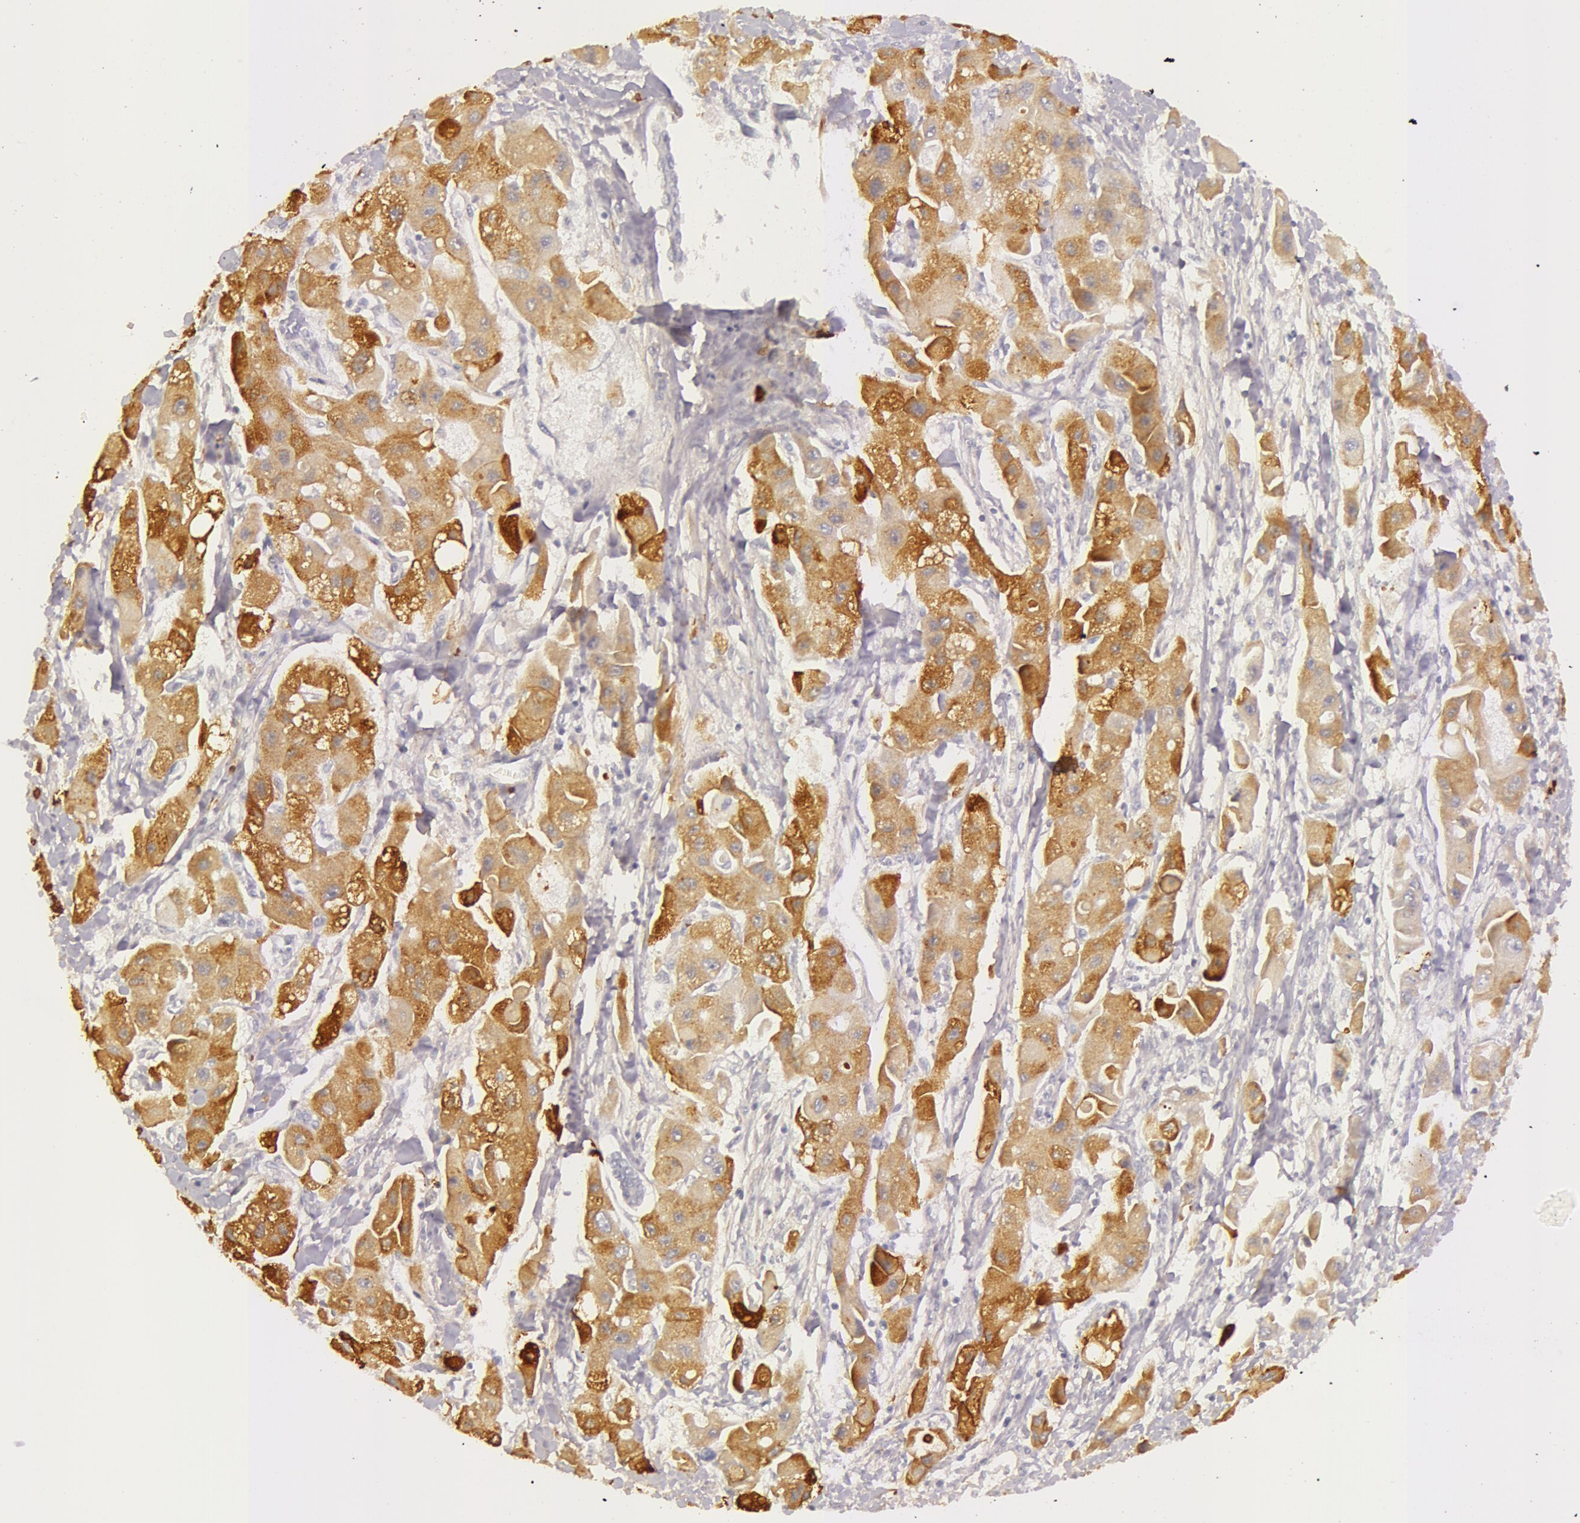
{"staining": {"intensity": "moderate", "quantity": "25%-75%", "location": "cytoplasmic/membranous"}, "tissue": "liver cancer", "cell_type": "Tumor cells", "image_type": "cancer", "snomed": [{"axis": "morphology", "description": "Carcinoma, Hepatocellular, NOS"}, {"axis": "topography", "description": "Liver"}], "caption": "High-magnification brightfield microscopy of liver hepatocellular carcinoma stained with DAB (3,3'-diaminobenzidine) (brown) and counterstained with hematoxylin (blue). tumor cells exhibit moderate cytoplasmic/membranous expression is present in about25%-75% of cells.", "gene": "C4BPA", "patient": {"sex": "male", "age": 24}}